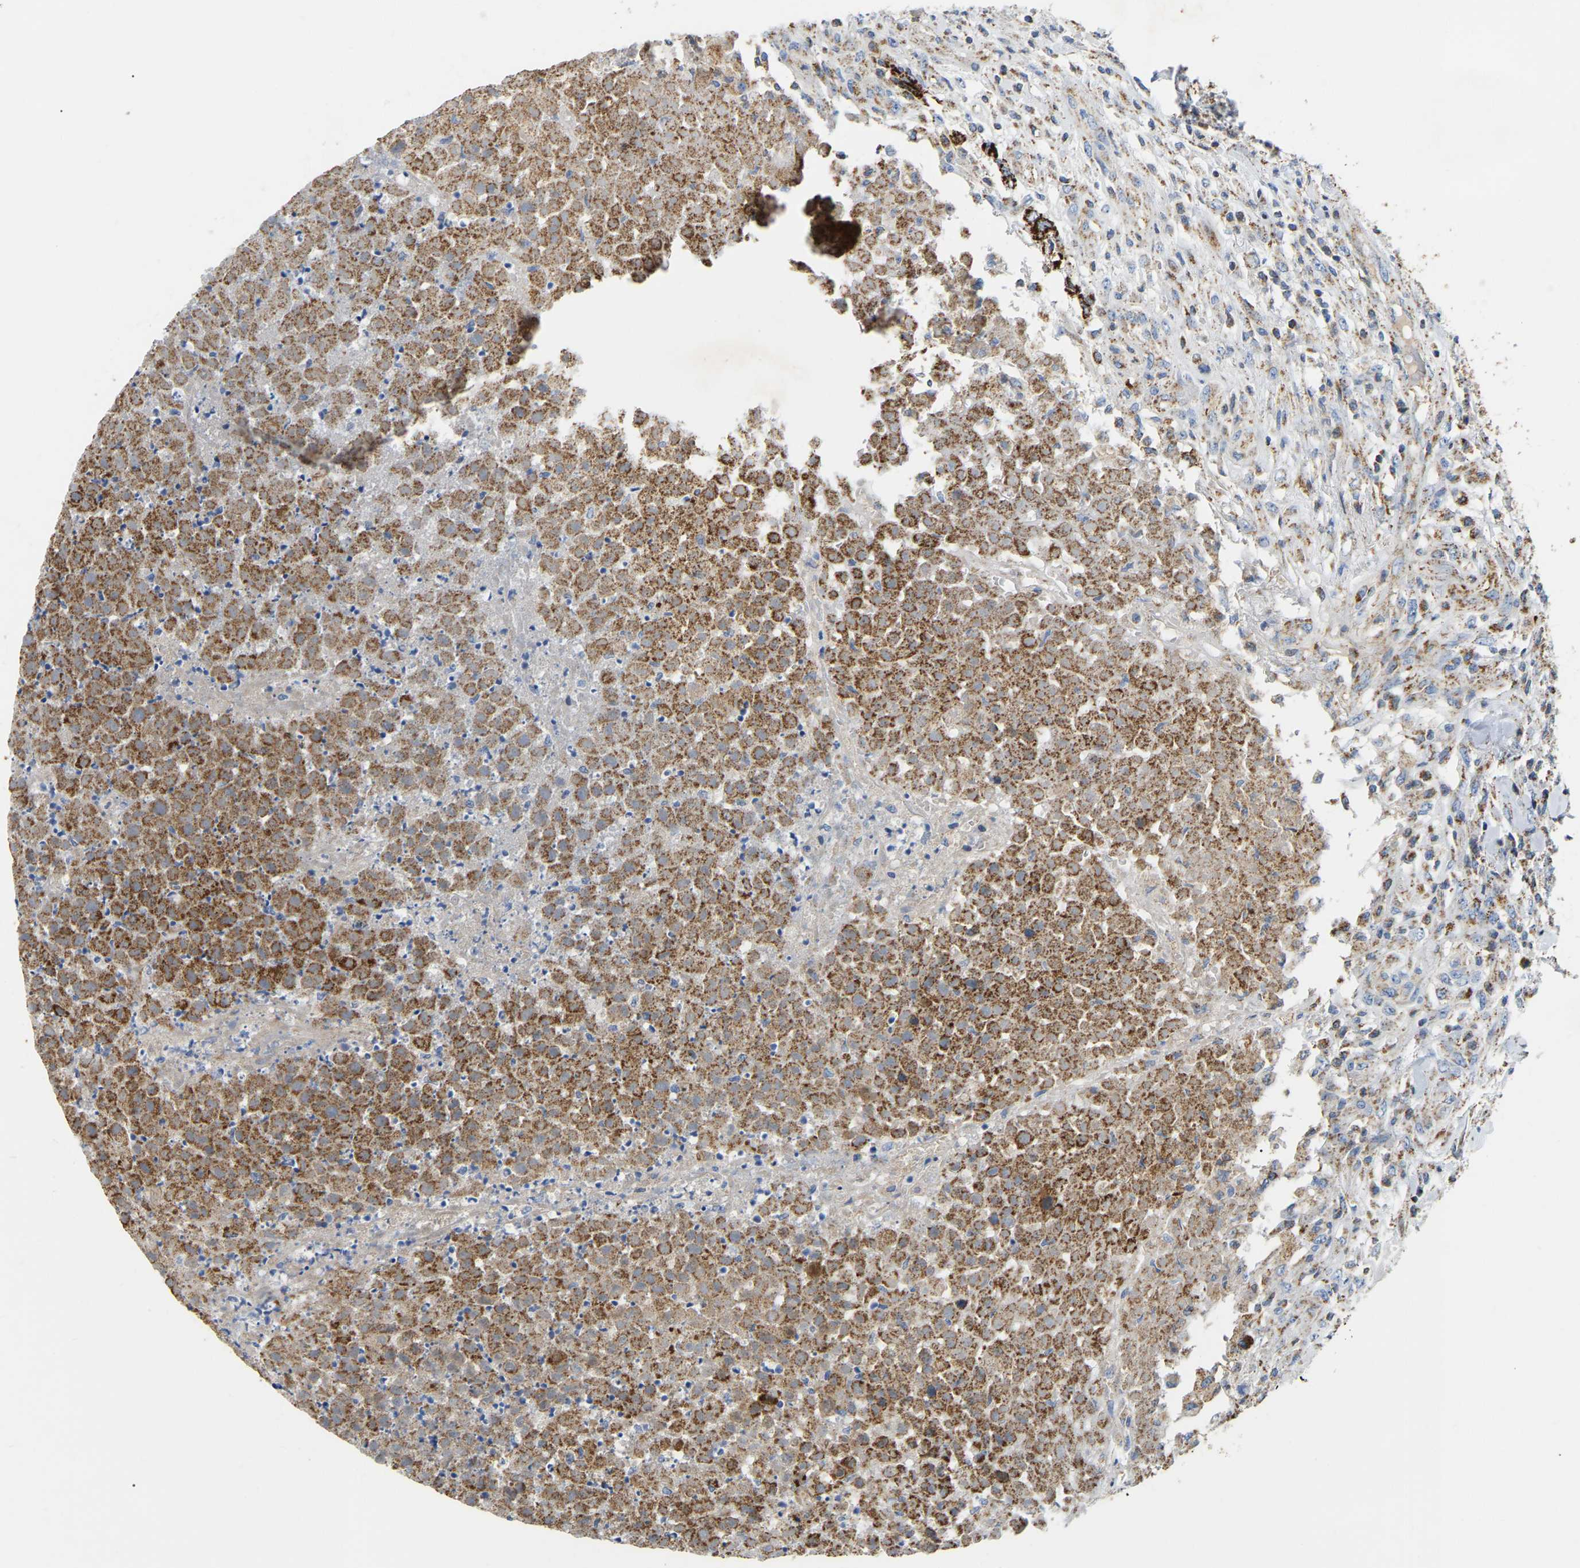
{"staining": {"intensity": "moderate", "quantity": ">75%", "location": "cytoplasmic/membranous"}, "tissue": "testis cancer", "cell_type": "Tumor cells", "image_type": "cancer", "snomed": [{"axis": "morphology", "description": "Seminoma, NOS"}, {"axis": "topography", "description": "Testis"}], "caption": "Brown immunohistochemical staining in human testis cancer displays moderate cytoplasmic/membranous positivity in approximately >75% of tumor cells.", "gene": "HIBADH", "patient": {"sex": "male", "age": 59}}